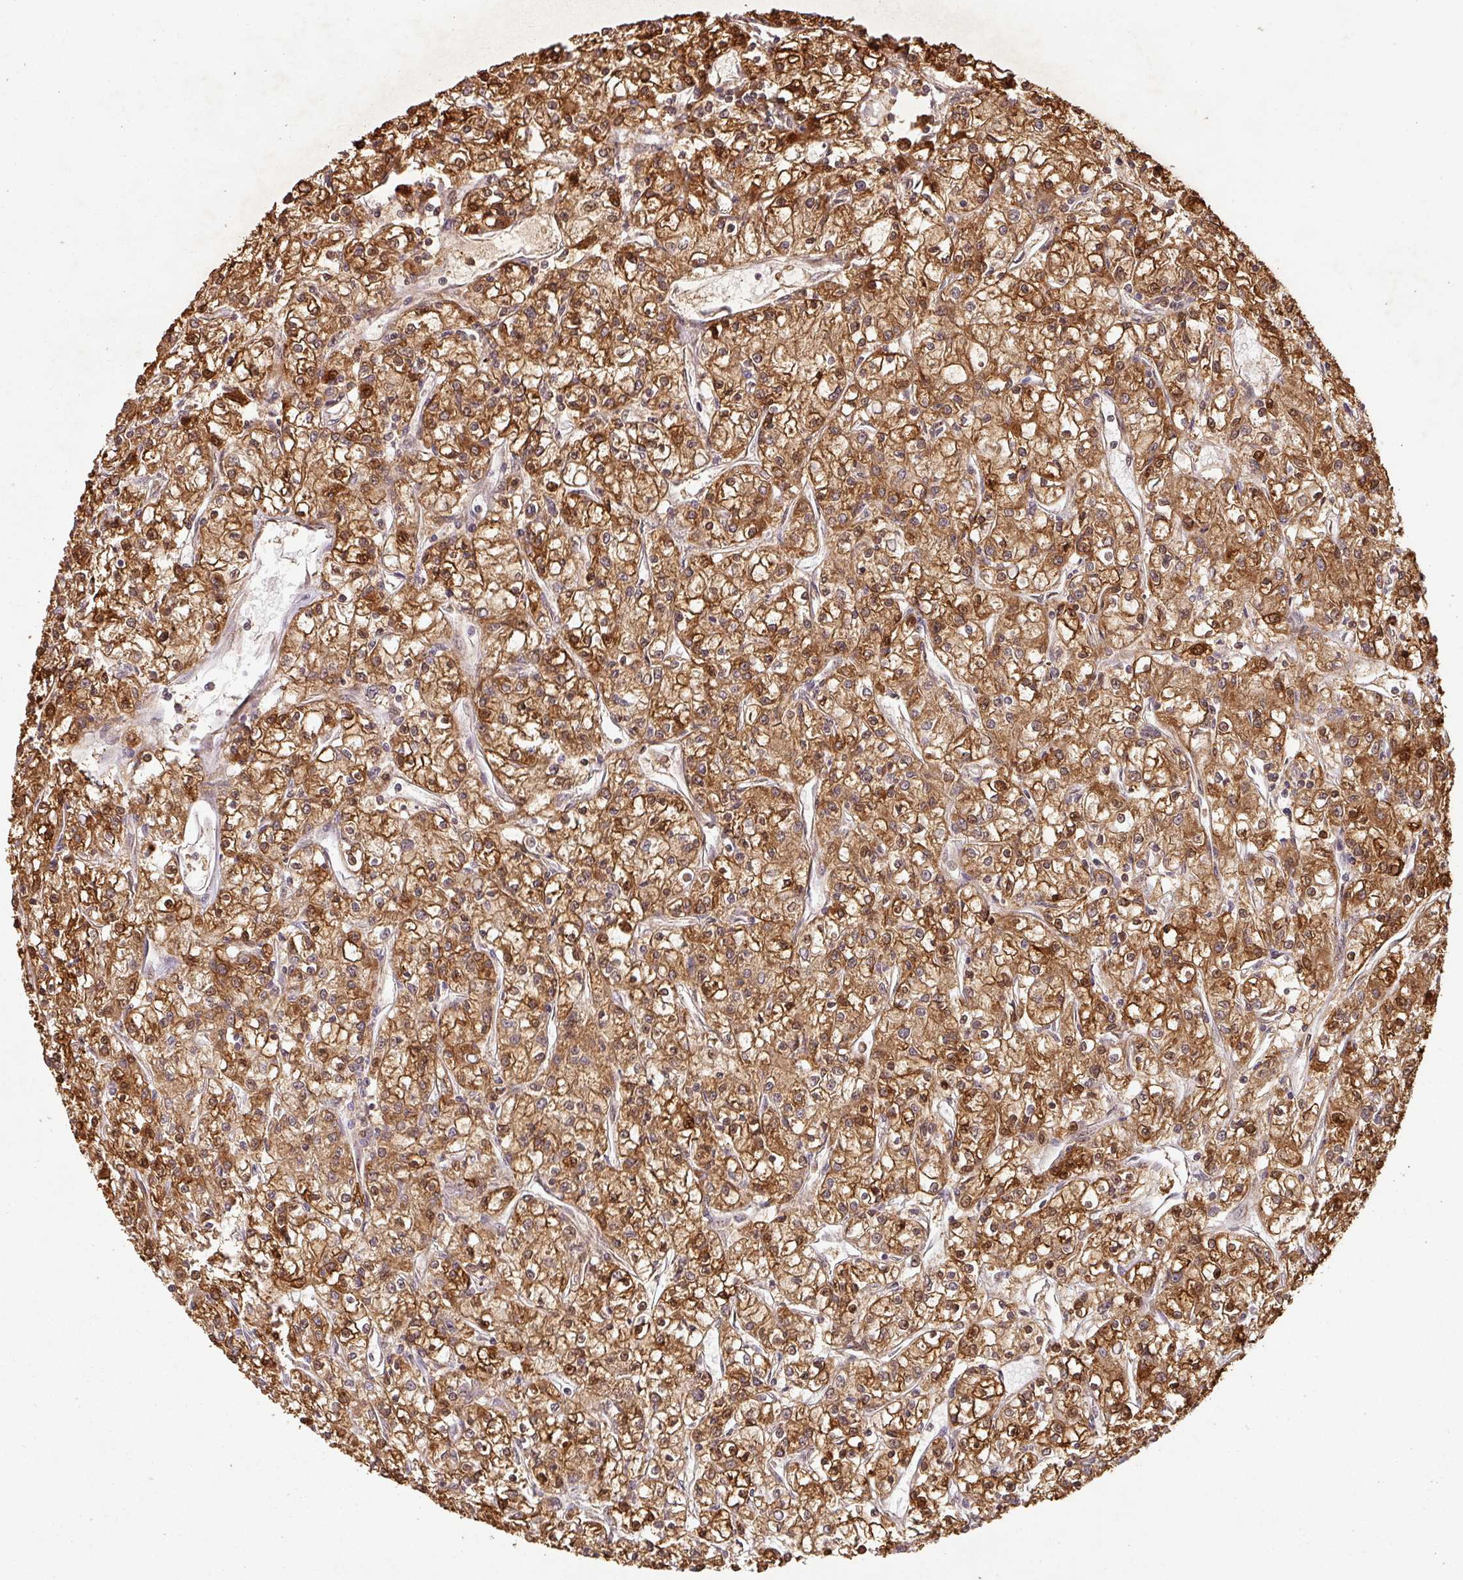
{"staining": {"intensity": "strong", "quantity": ">75%", "location": "cytoplasmic/membranous,nuclear"}, "tissue": "renal cancer", "cell_type": "Tumor cells", "image_type": "cancer", "snomed": [{"axis": "morphology", "description": "Adenocarcinoma, NOS"}, {"axis": "topography", "description": "Kidney"}], "caption": "Strong cytoplasmic/membranous and nuclear positivity for a protein is present in approximately >75% of tumor cells of renal adenocarcinoma using immunohistochemistry.", "gene": "ZNF322", "patient": {"sex": "female", "age": 59}}